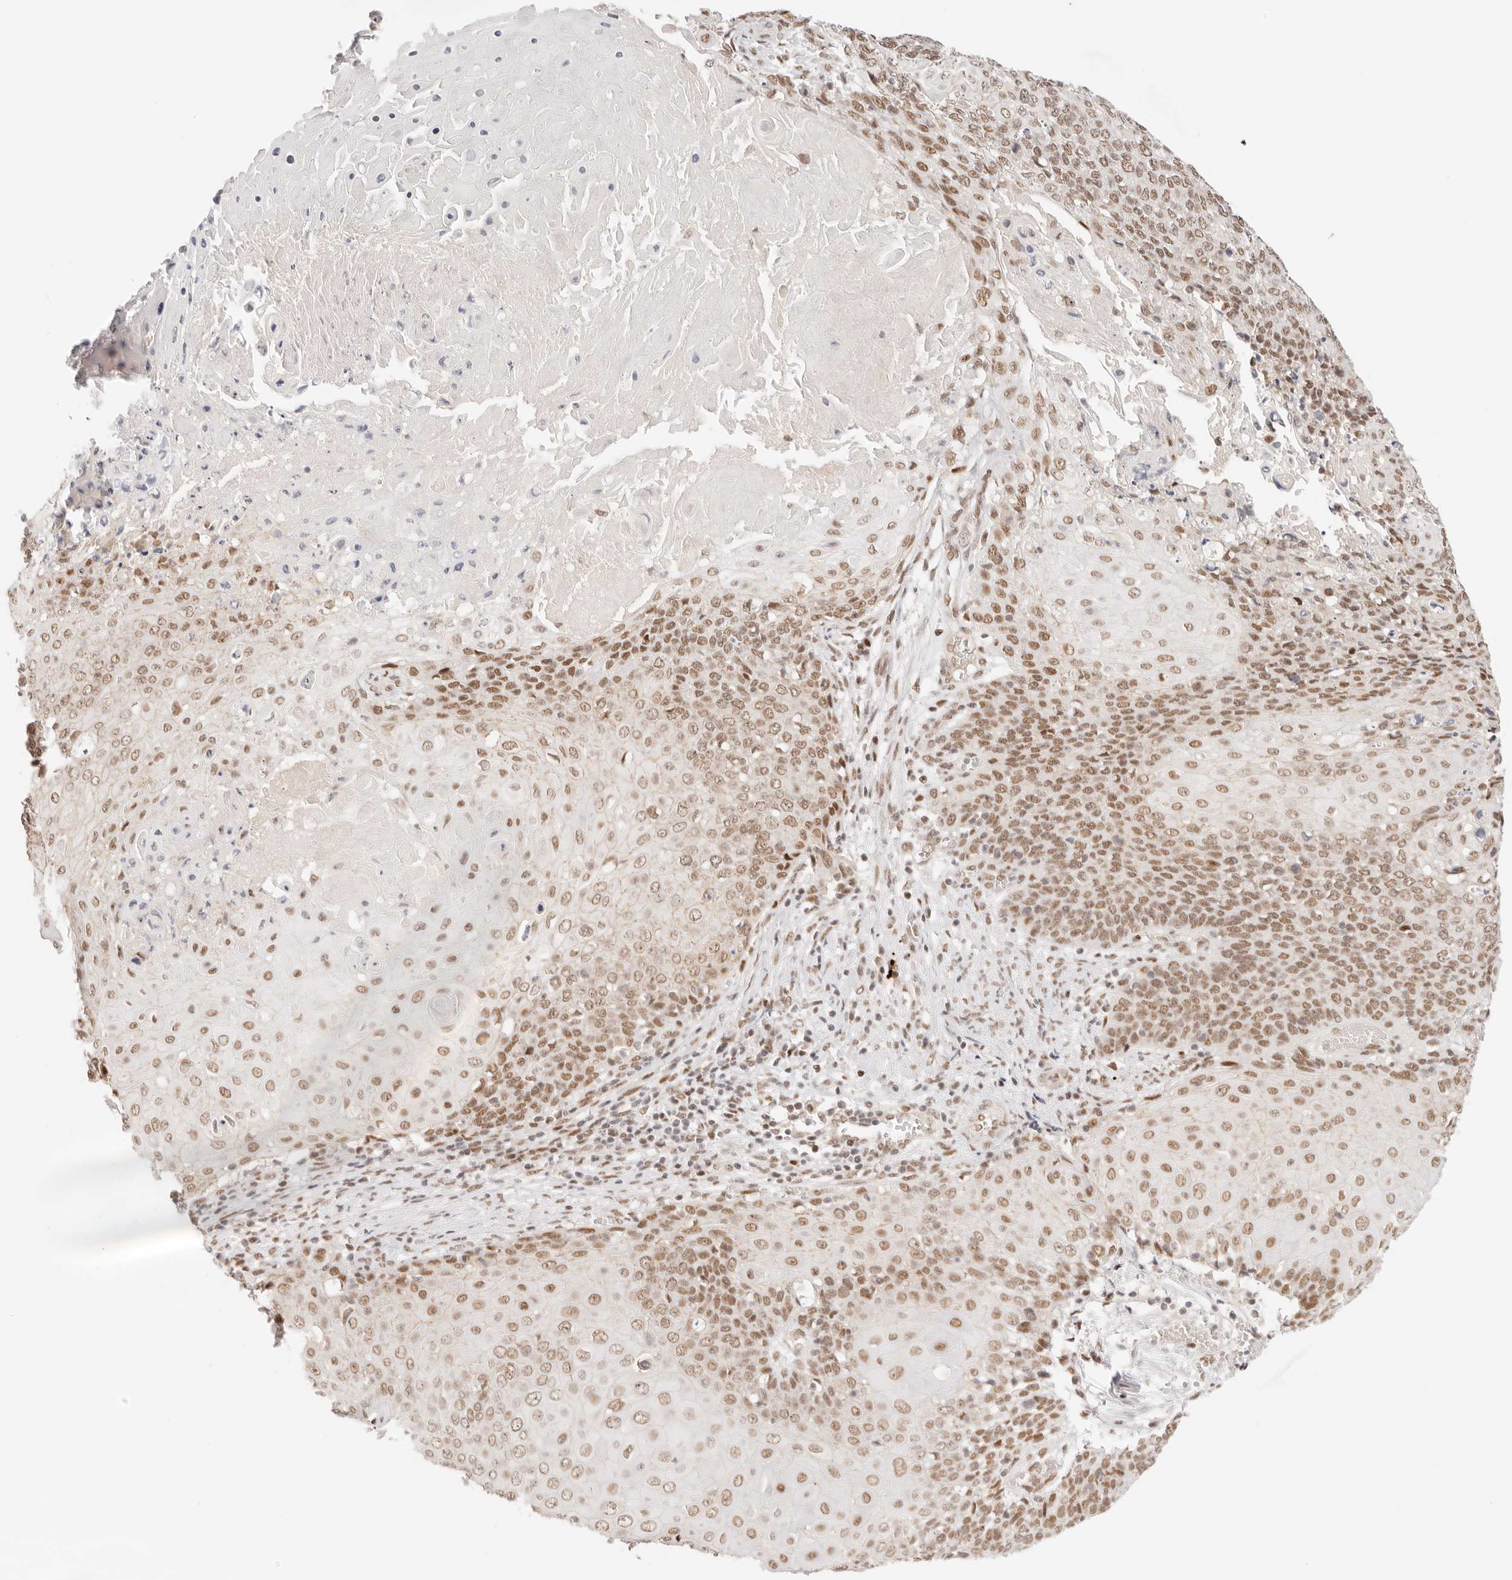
{"staining": {"intensity": "moderate", "quantity": ">75%", "location": "nuclear"}, "tissue": "cervical cancer", "cell_type": "Tumor cells", "image_type": "cancer", "snomed": [{"axis": "morphology", "description": "Squamous cell carcinoma, NOS"}, {"axis": "topography", "description": "Cervix"}], "caption": "Immunohistochemistry of human cervical squamous cell carcinoma reveals medium levels of moderate nuclear expression in approximately >75% of tumor cells.", "gene": "HOXC5", "patient": {"sex": "female", "age": 39}}